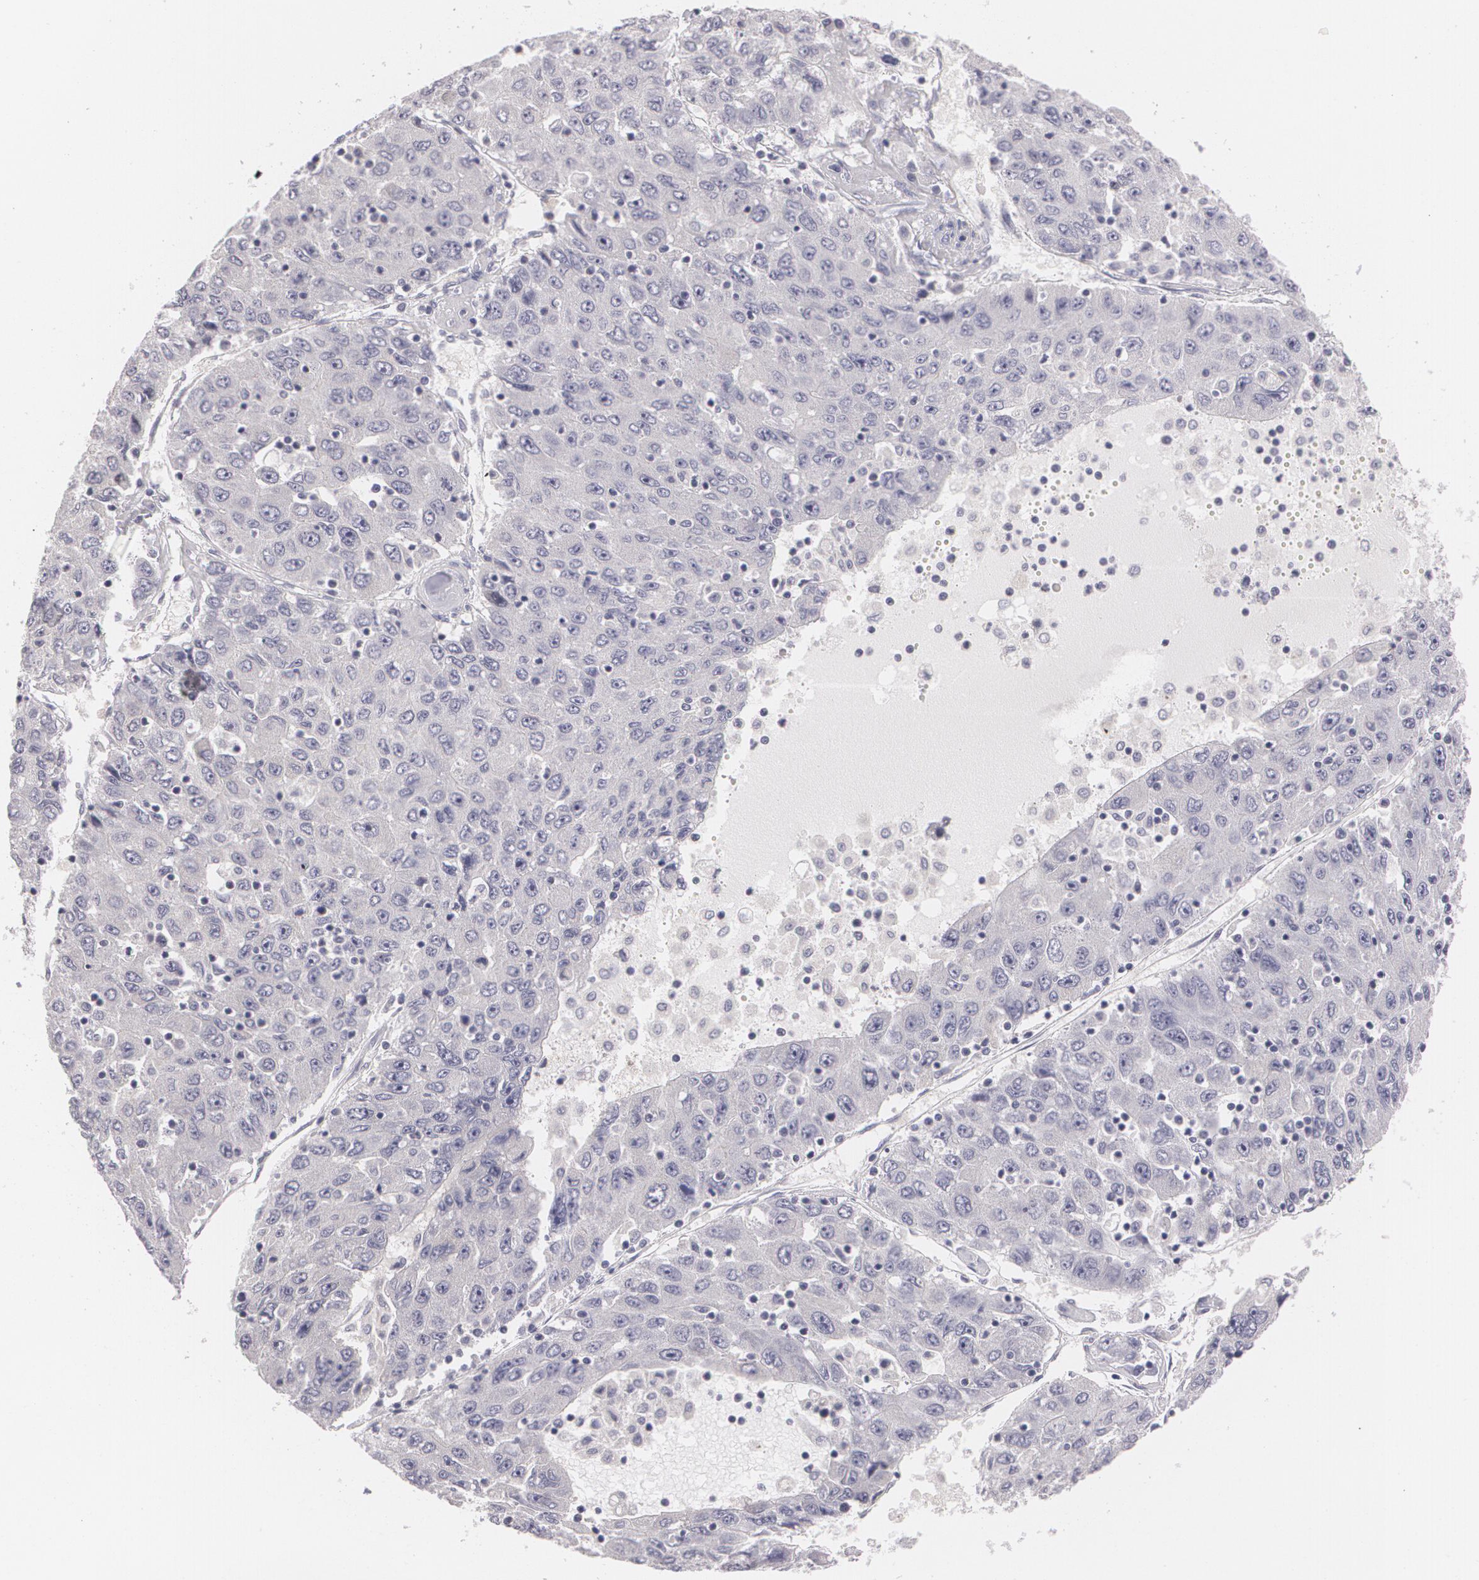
{"staining": {"intensity": "negative", "quantity": "none", "location": "none"}, "tissue": "liver cancer", "cell_type": "Tumor cells", "image_type": "cancer", "snomed": [{"axis": "morphology", "description": "Carcinoma, Hepatocellular, NOS"}, {"axis": "topography", "description": "Liver"}], "caption": "The immunohistochemistry (IHC) histopathology image has no significant positivity in tumor cells of liver cancer (hepatocellular carcinoma) tissue.", "gene": "ZBTB16", "patient": {"sex": "male", "age": 49}}